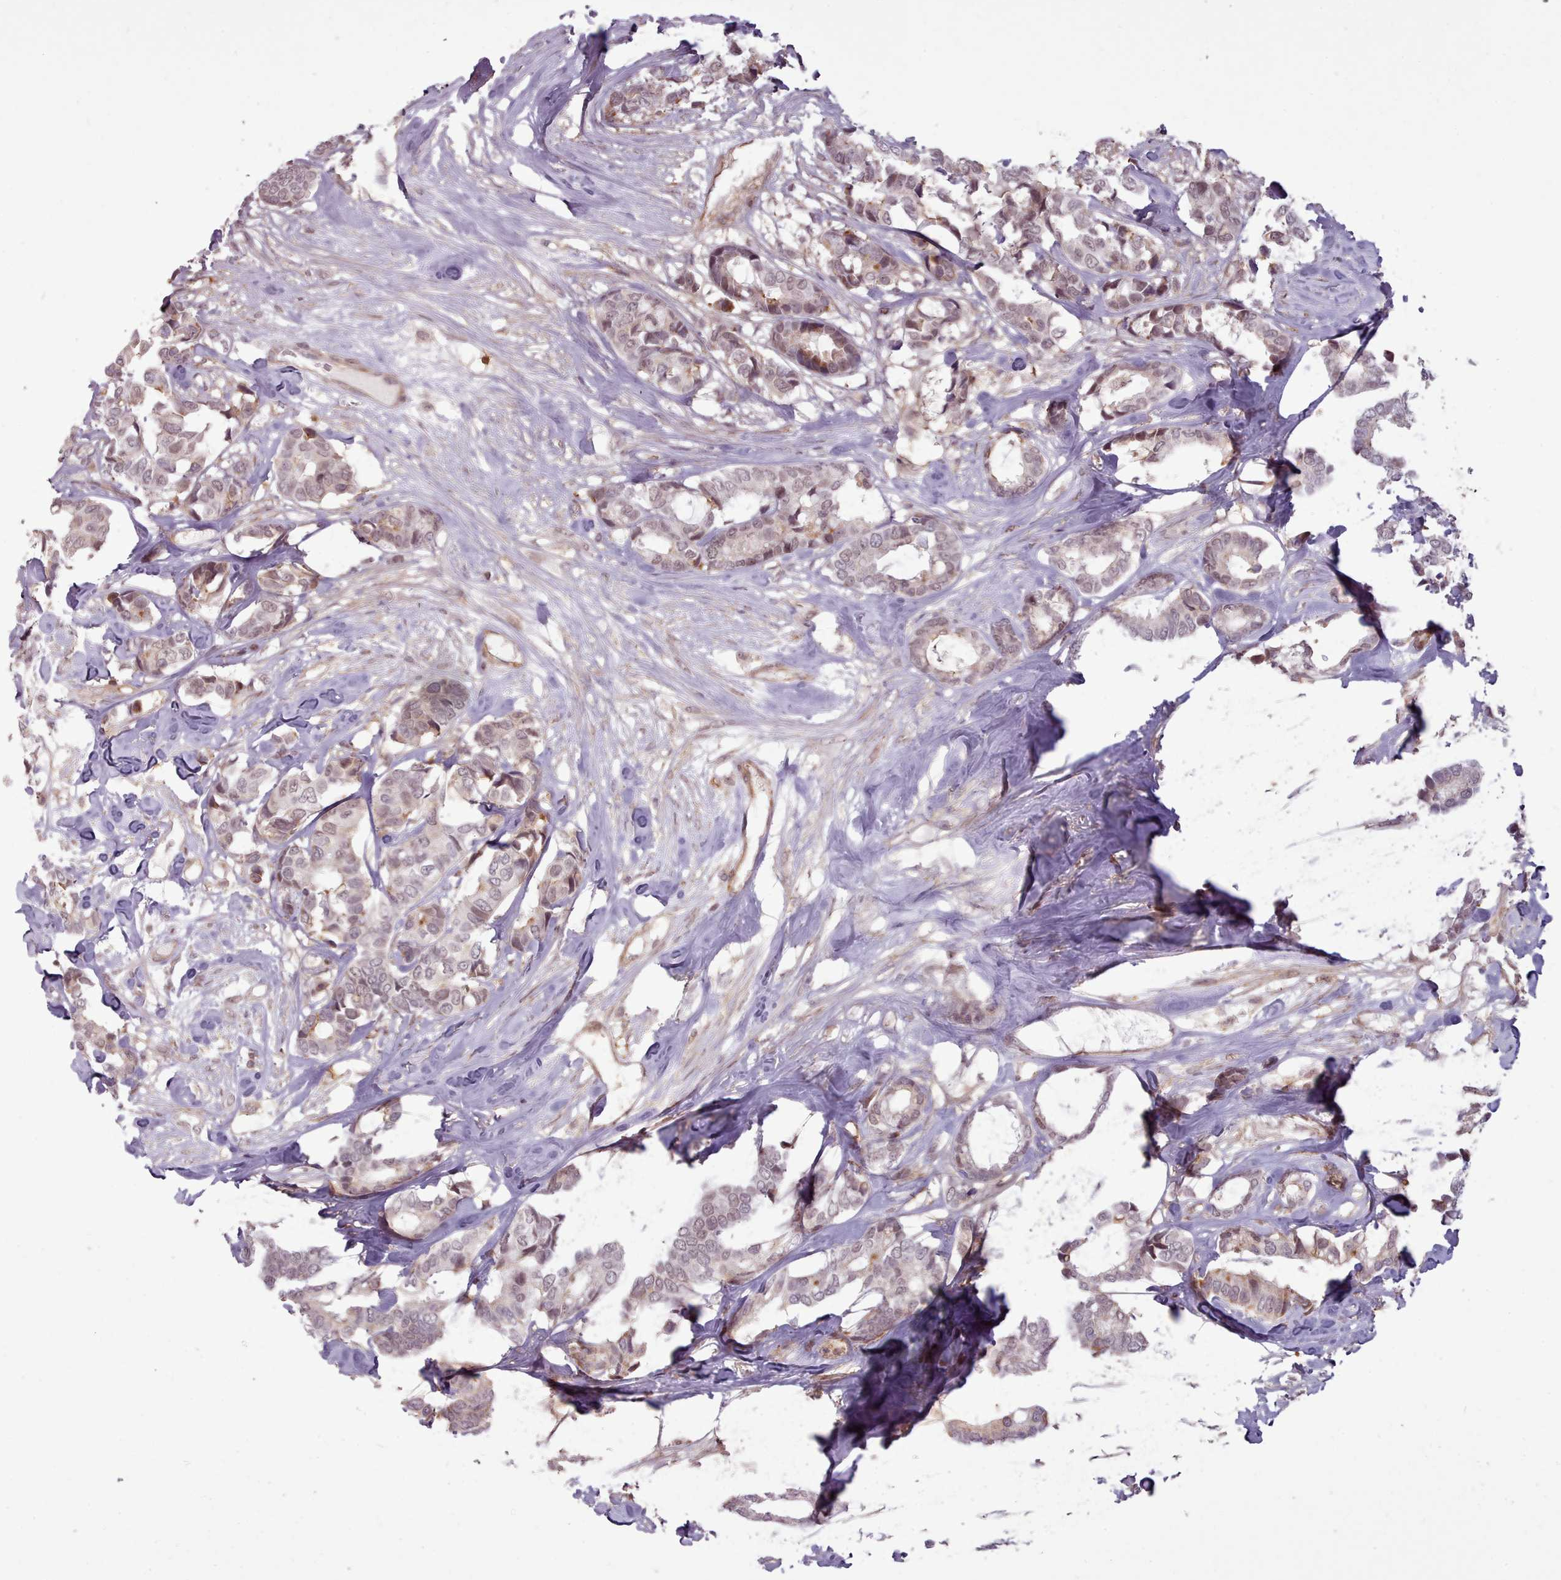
{"staining": {"intensity": "weak", "quantity": "<25%", "location": "cytoplasmic/membranous"}, "tissue": "breast cancer", "cell_type": "Tumor cells", "image_type": "cancer", "snomed": [{"axis": "morphology", "description": "Normal tissue, NOS"}, {"axis": "morphology", "description": "Duct carcinoma"}, {"axis": "topography", "description": "Breast"}], "caption": "This is an IHC histopathology image of human invasive ductal carcinoma (breast). There is no expression in tumor cells.", "gene": "ZMYM4", "patient": {"sex": "female", "age": 87}}